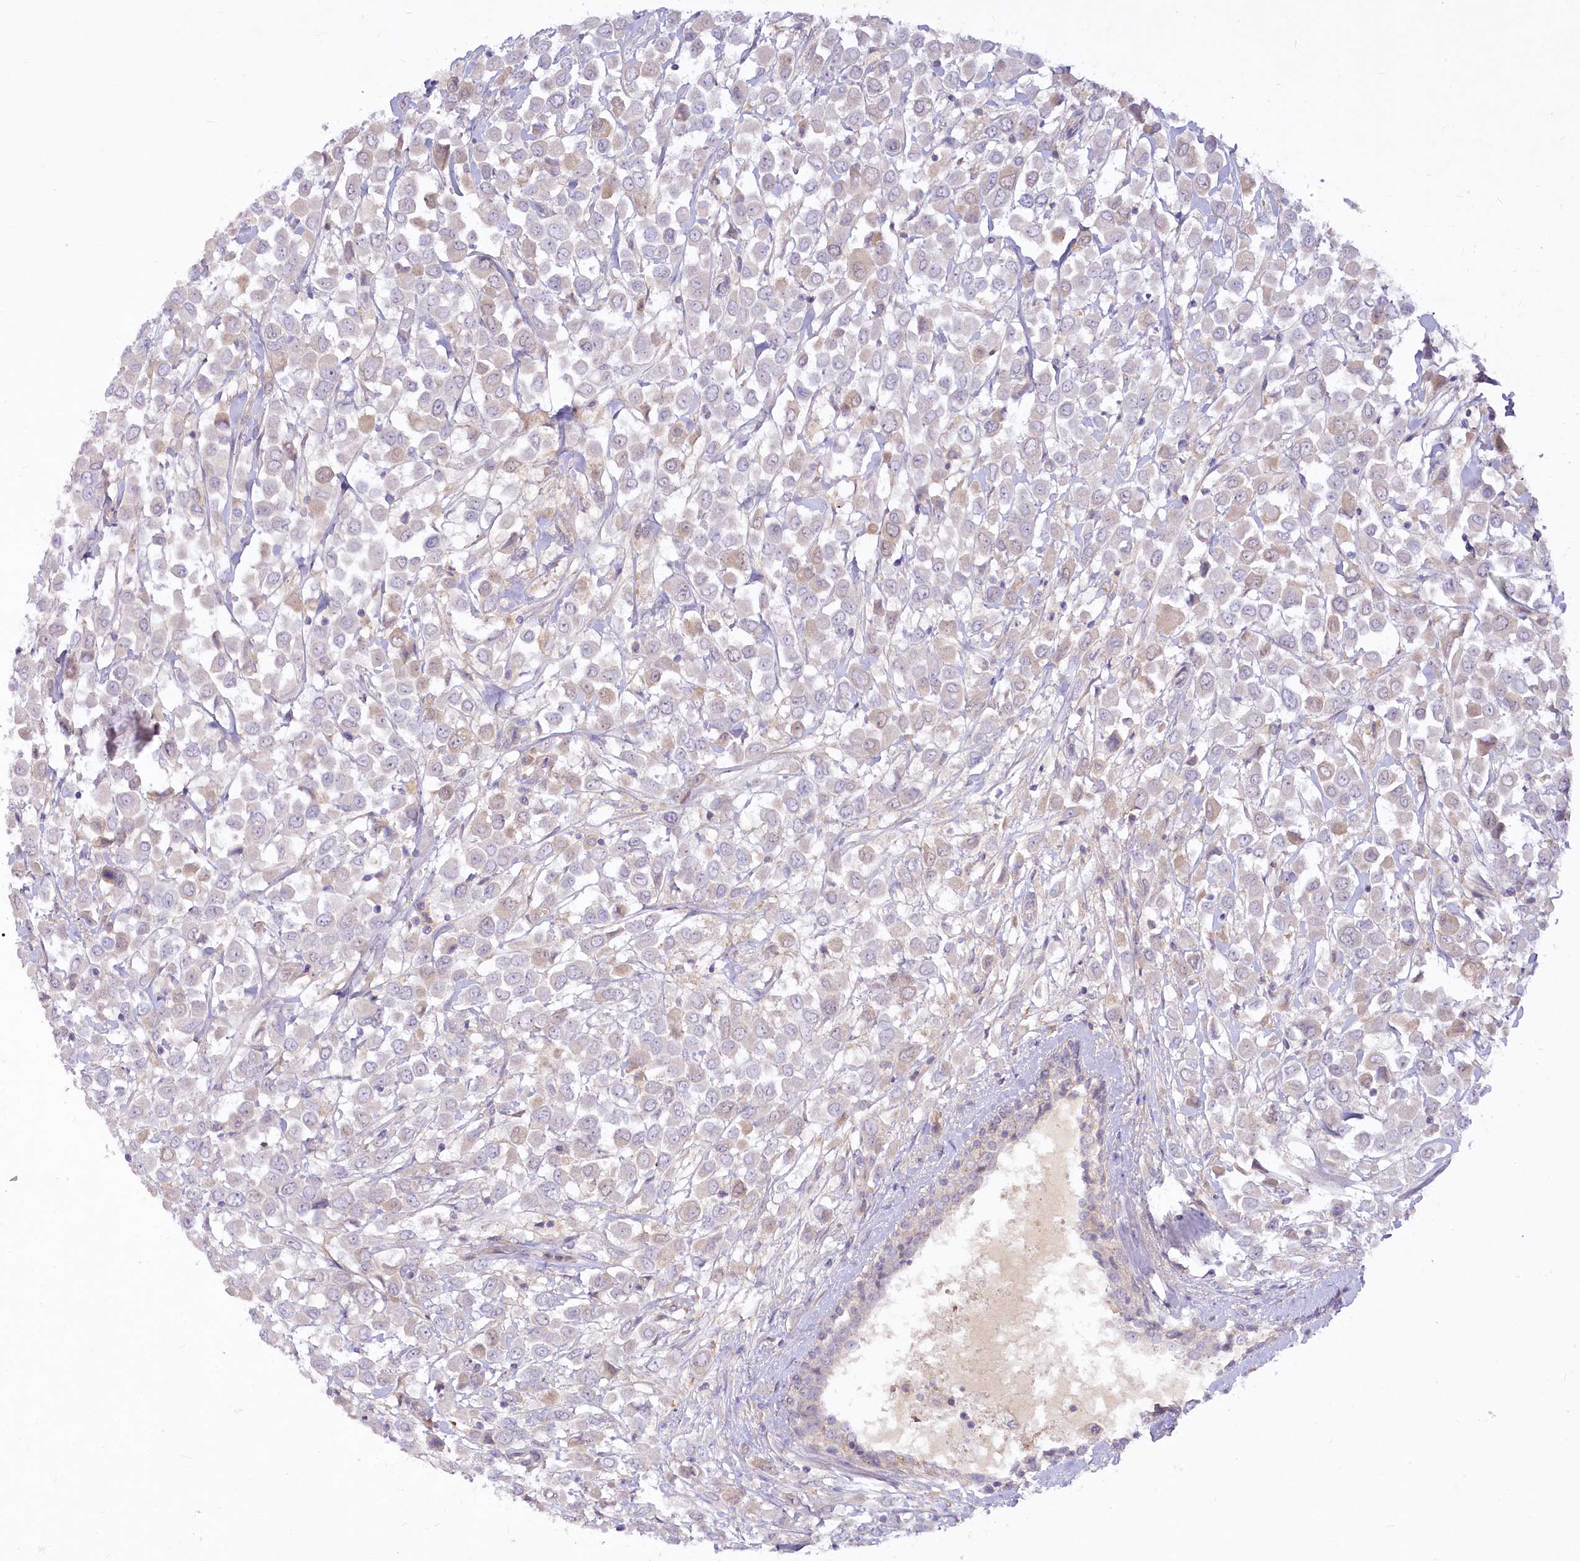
{"staining": {"intensity": "weak", "quantity": "25%-75%", "location": "cytoplasmic/membranous"}, "tissue": "breast cancer", "cell_type": "Tumor cells", "image_type": "cancer", "snomed": [{"axis": "morphology", "description": "Duct carcinoma"}, {"axis": "topography", "description": "Breast"}], "caption": "Immunohistochemical staining of human breast cancer shows low levels of weak cytoplasmic/membranous protein expression in about 25%-75% of tumor cells.", "gene": "EFHC2", "patient": {"sex": "female", "age": 61}}